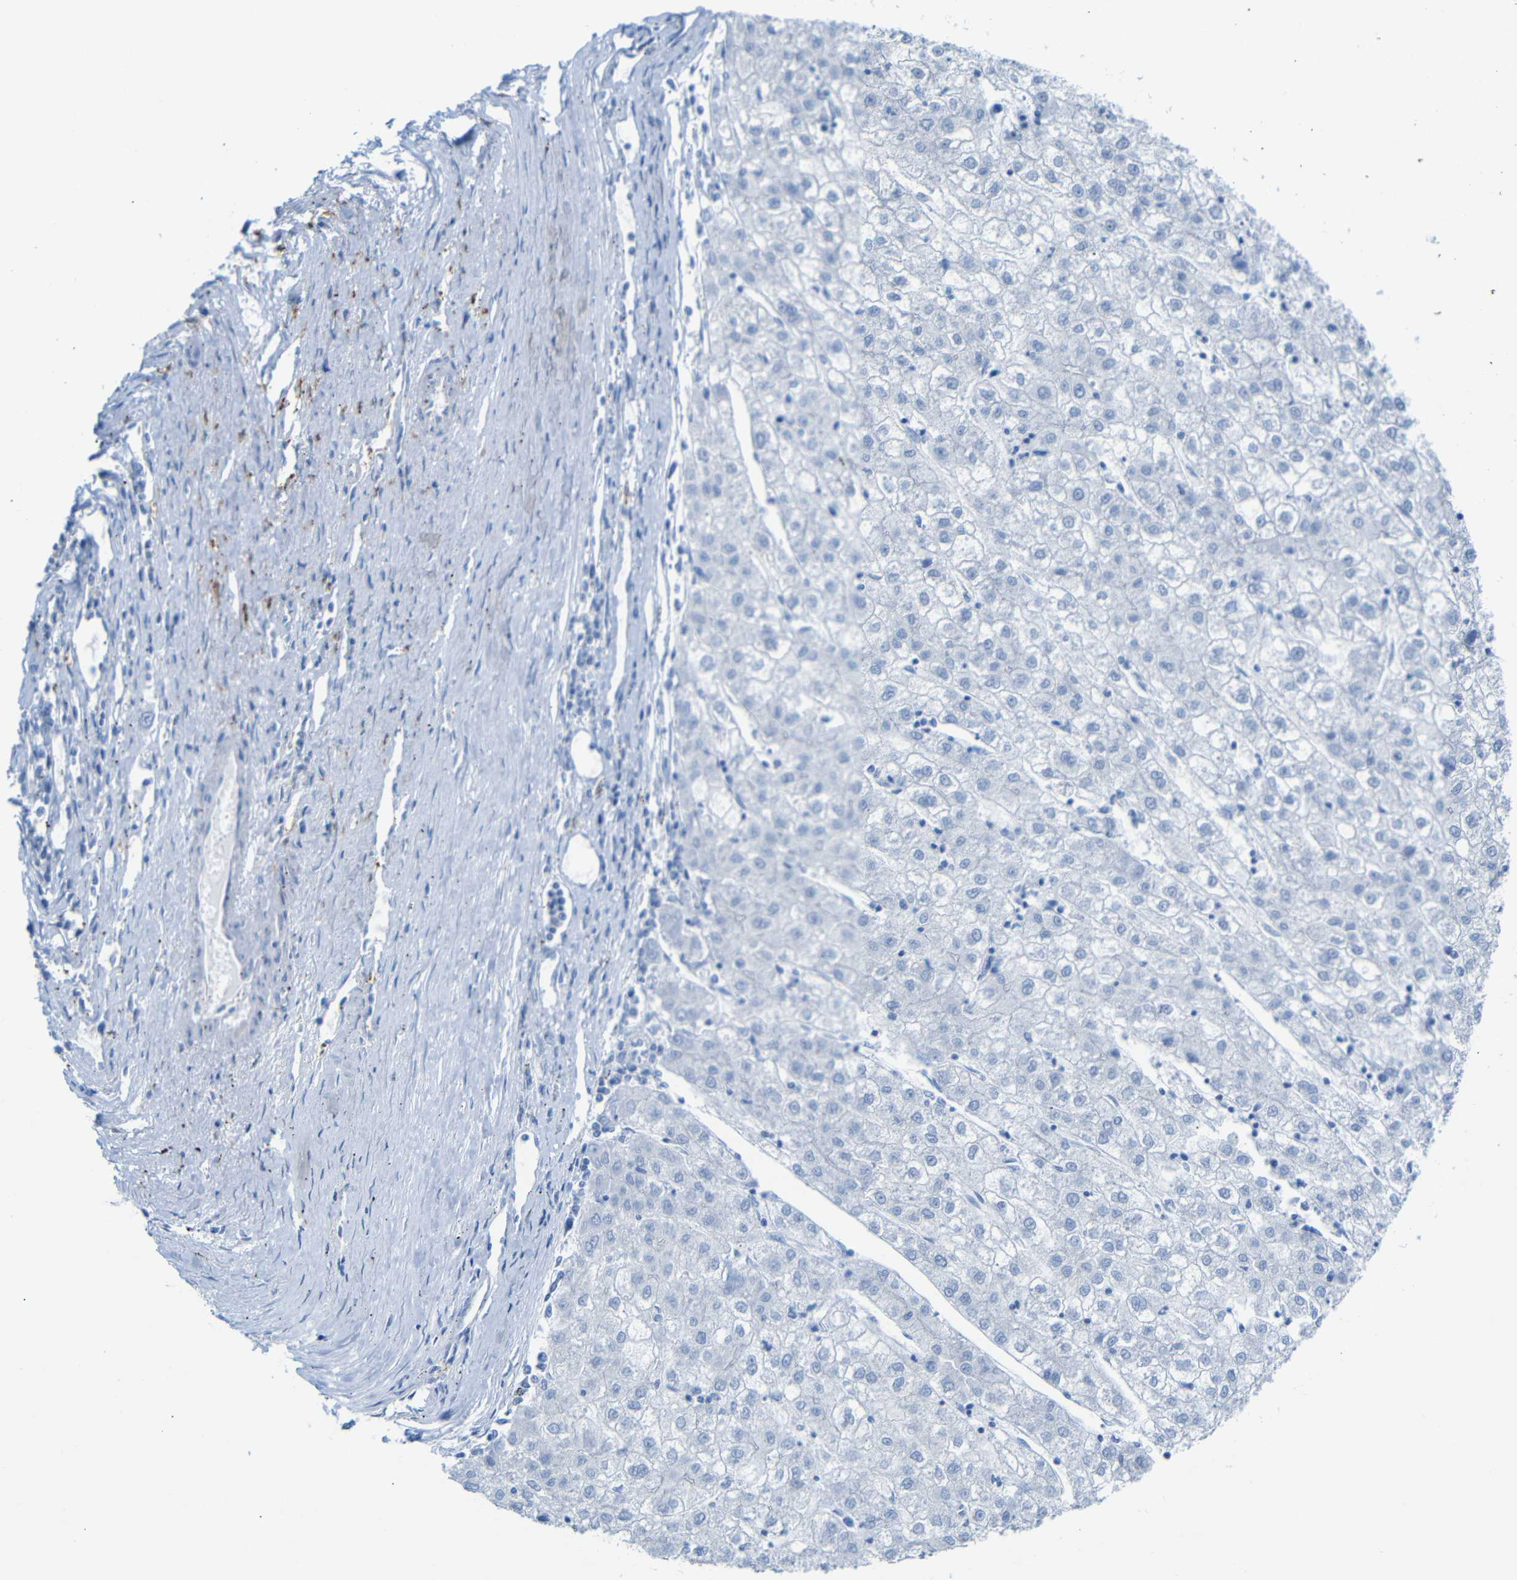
{"staining": {"intensity": "negative", "quantity": "none", "location": "none"}, "tissue": "liver cancer", "cell_type": "Tumor cells", "image_type": "cancer", "snomed": [{"axis": "morphology", "description": "Carcinoma, Hepatocellular, NOS"}, {"axis": "topography", "description": "Liver"}], "caption": "Tumor cells are negative for brown protein staining in liver hepatocellular carcinoma.", "gene": "C1orf210", "patient": {"sex": "male", "age": 72}}